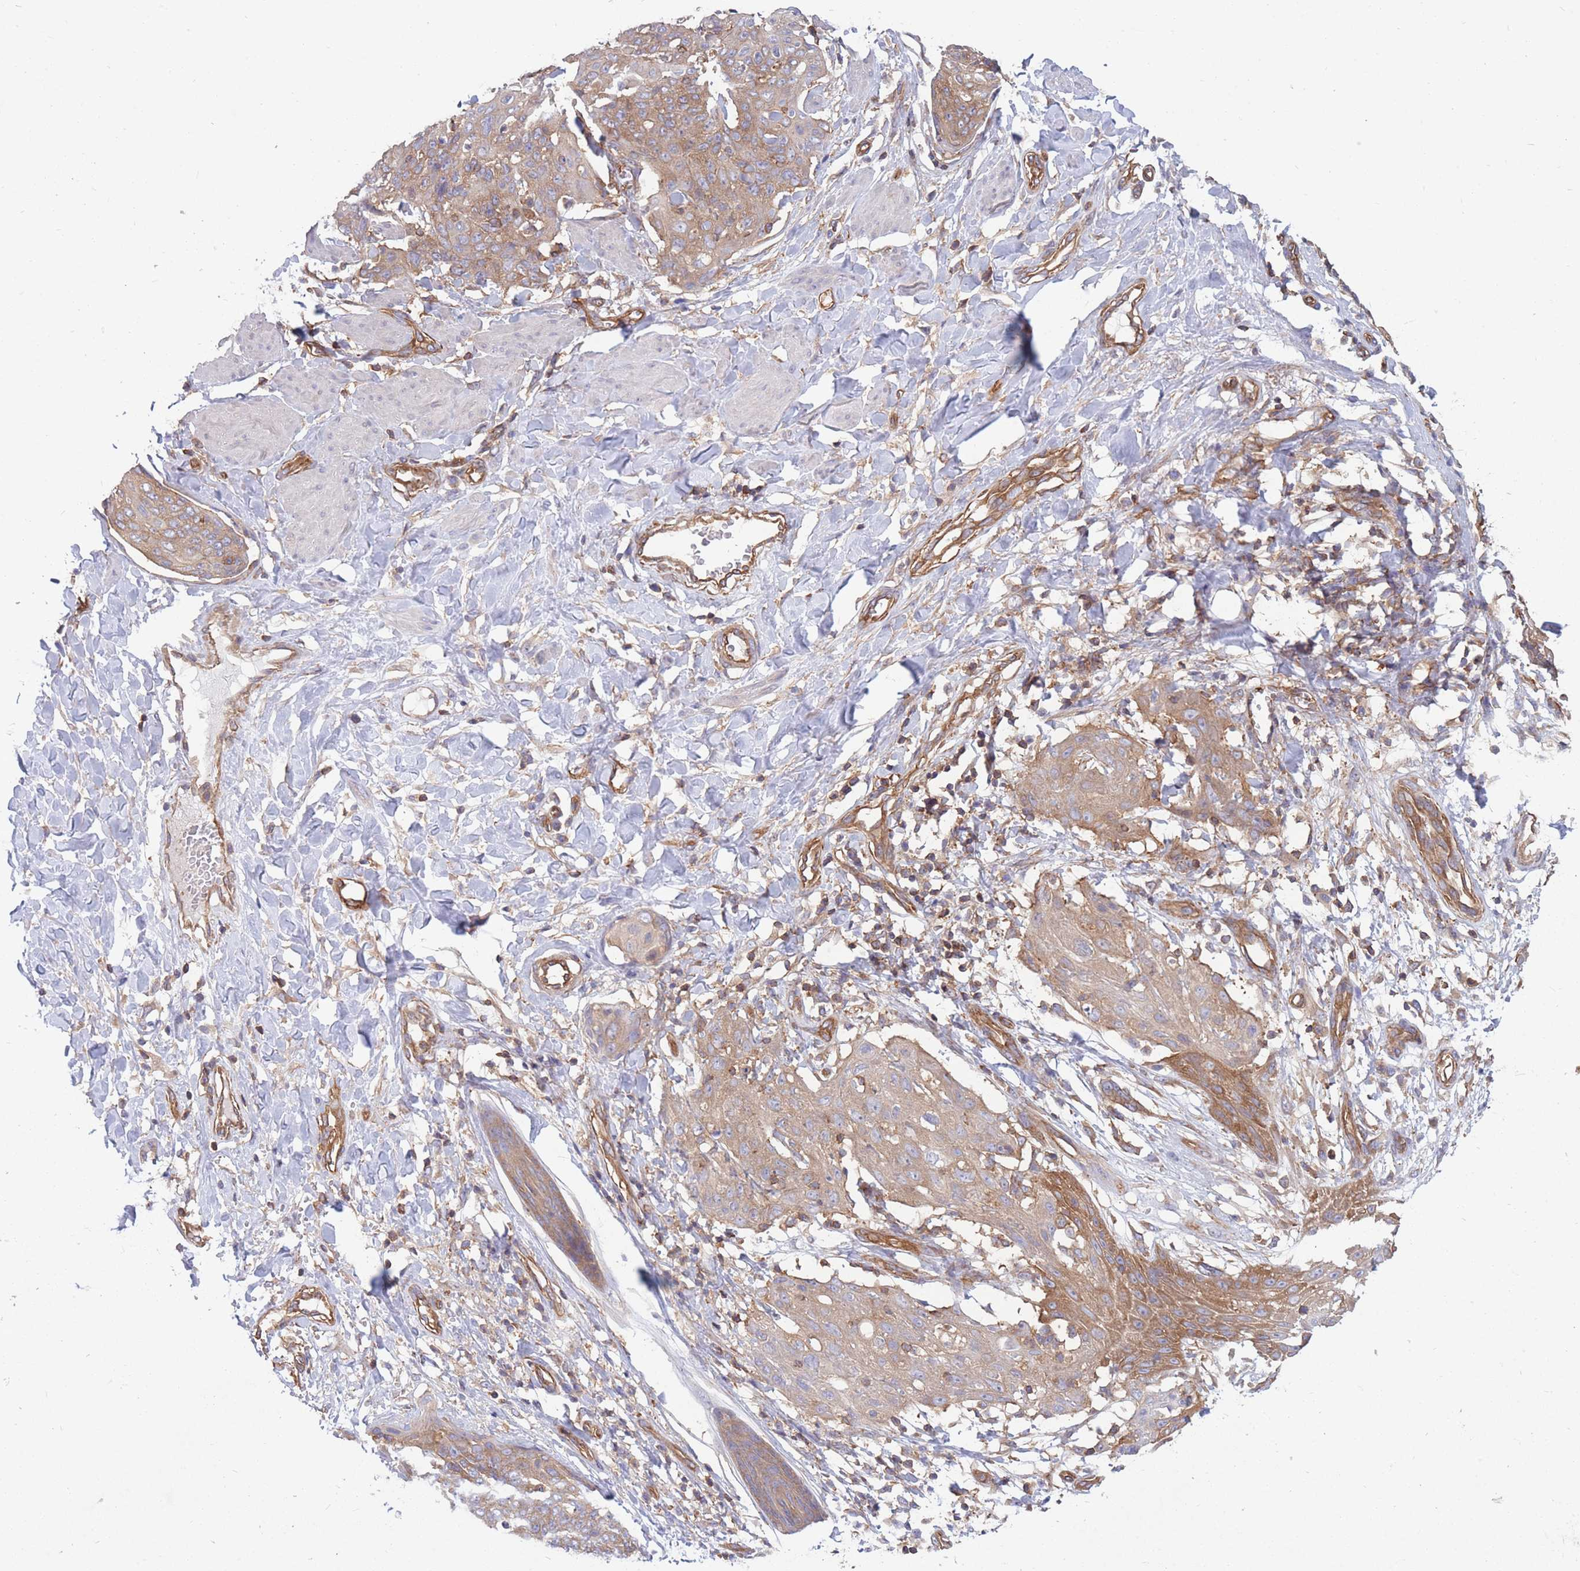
{"staining": {"intensity": "moderate", "quantity": "25%-75%", "location": "cytoplasmic/membranous"}, "tissue": "skin cancer", "cell_type": "Tumor cells", "image_type": "cancer", "snomed": [{"axis": "morphology", "description": "Squamous cell carcinoma, NOS"}, {"axis": "topography", "description": "Skin"}, {"axis": "topography", "description": "Vulva"}], "caption": "Immunohistochemical staining of human squamous cell carcinoma (skin) shows moderate cytoplasmic/membranous protein staining in about 25%-75% of tumor cells.", "gene": "GGA1", "patient": {"sex": "female", "age": 85}}